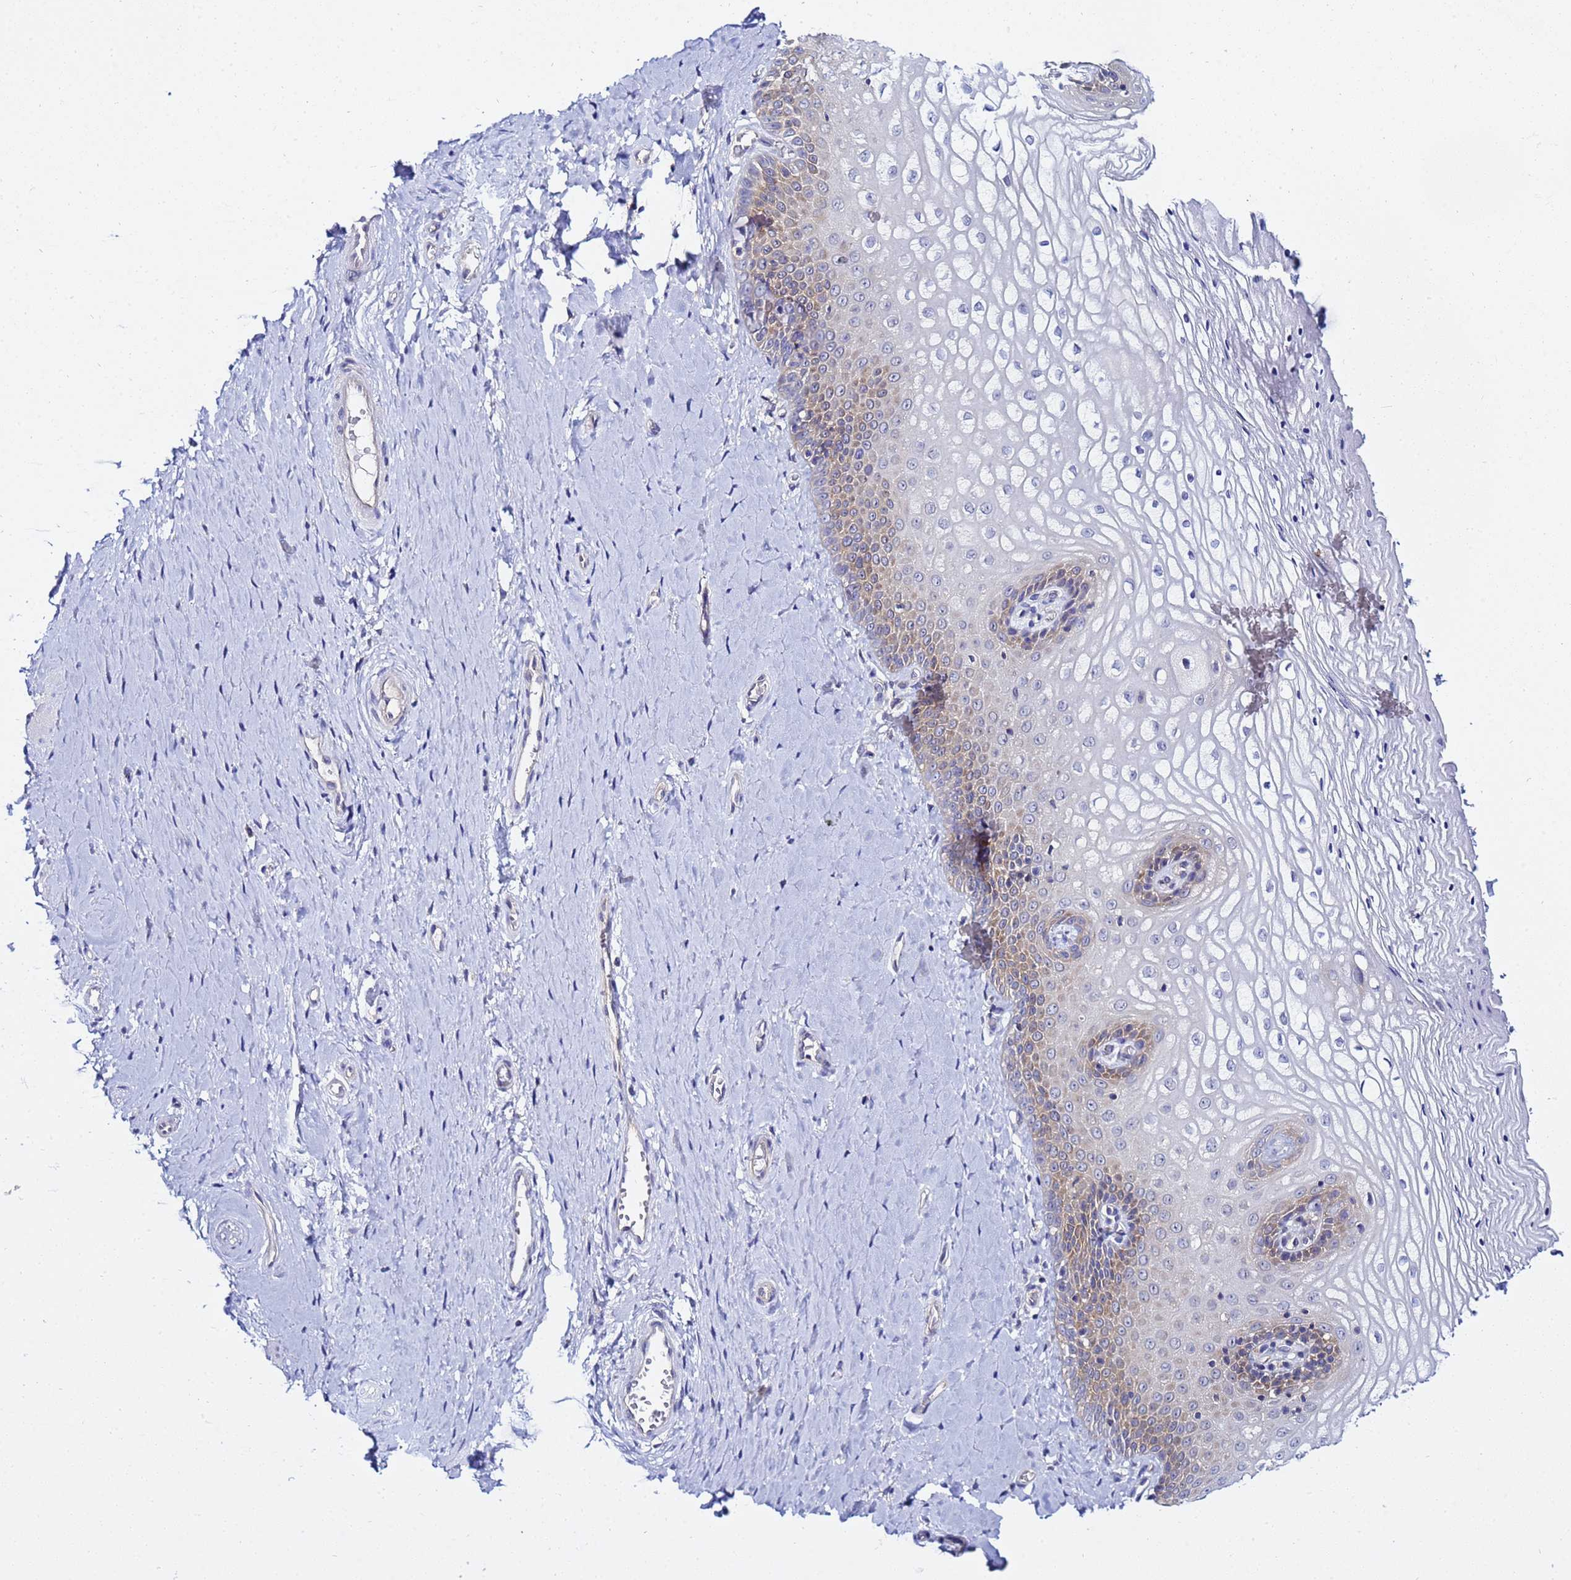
{"staining": {"intensity": "weak", "quantity": "25%-75%", "location": "cytoplasmic/membranous"}, "tissue": "vagina", "cell_type": "Squamous epithelial cells", "image_type": "normal", "snomed": [{"axis": "morphology", "description": "Normal tissue, NOS"}, {"axis": "topography", "description": "Vagina"}], "caption": "Immunohistochemistry (IHC) staining of unremarkable vagina, which reveals low levels of weak cytoplasmic/membranous expression in approximately 25%-75% of squamous epithelial cells indicating weak cytoplasmic/membranous protein positivity. The staining was performed using DAB (3,3'-diaminobenzidine) (brown) for protein detection and nuclei were counterstained in hematoxylin (blue).", "gene": "LENG1", "patient": {"sex": "female", "age": 65}}